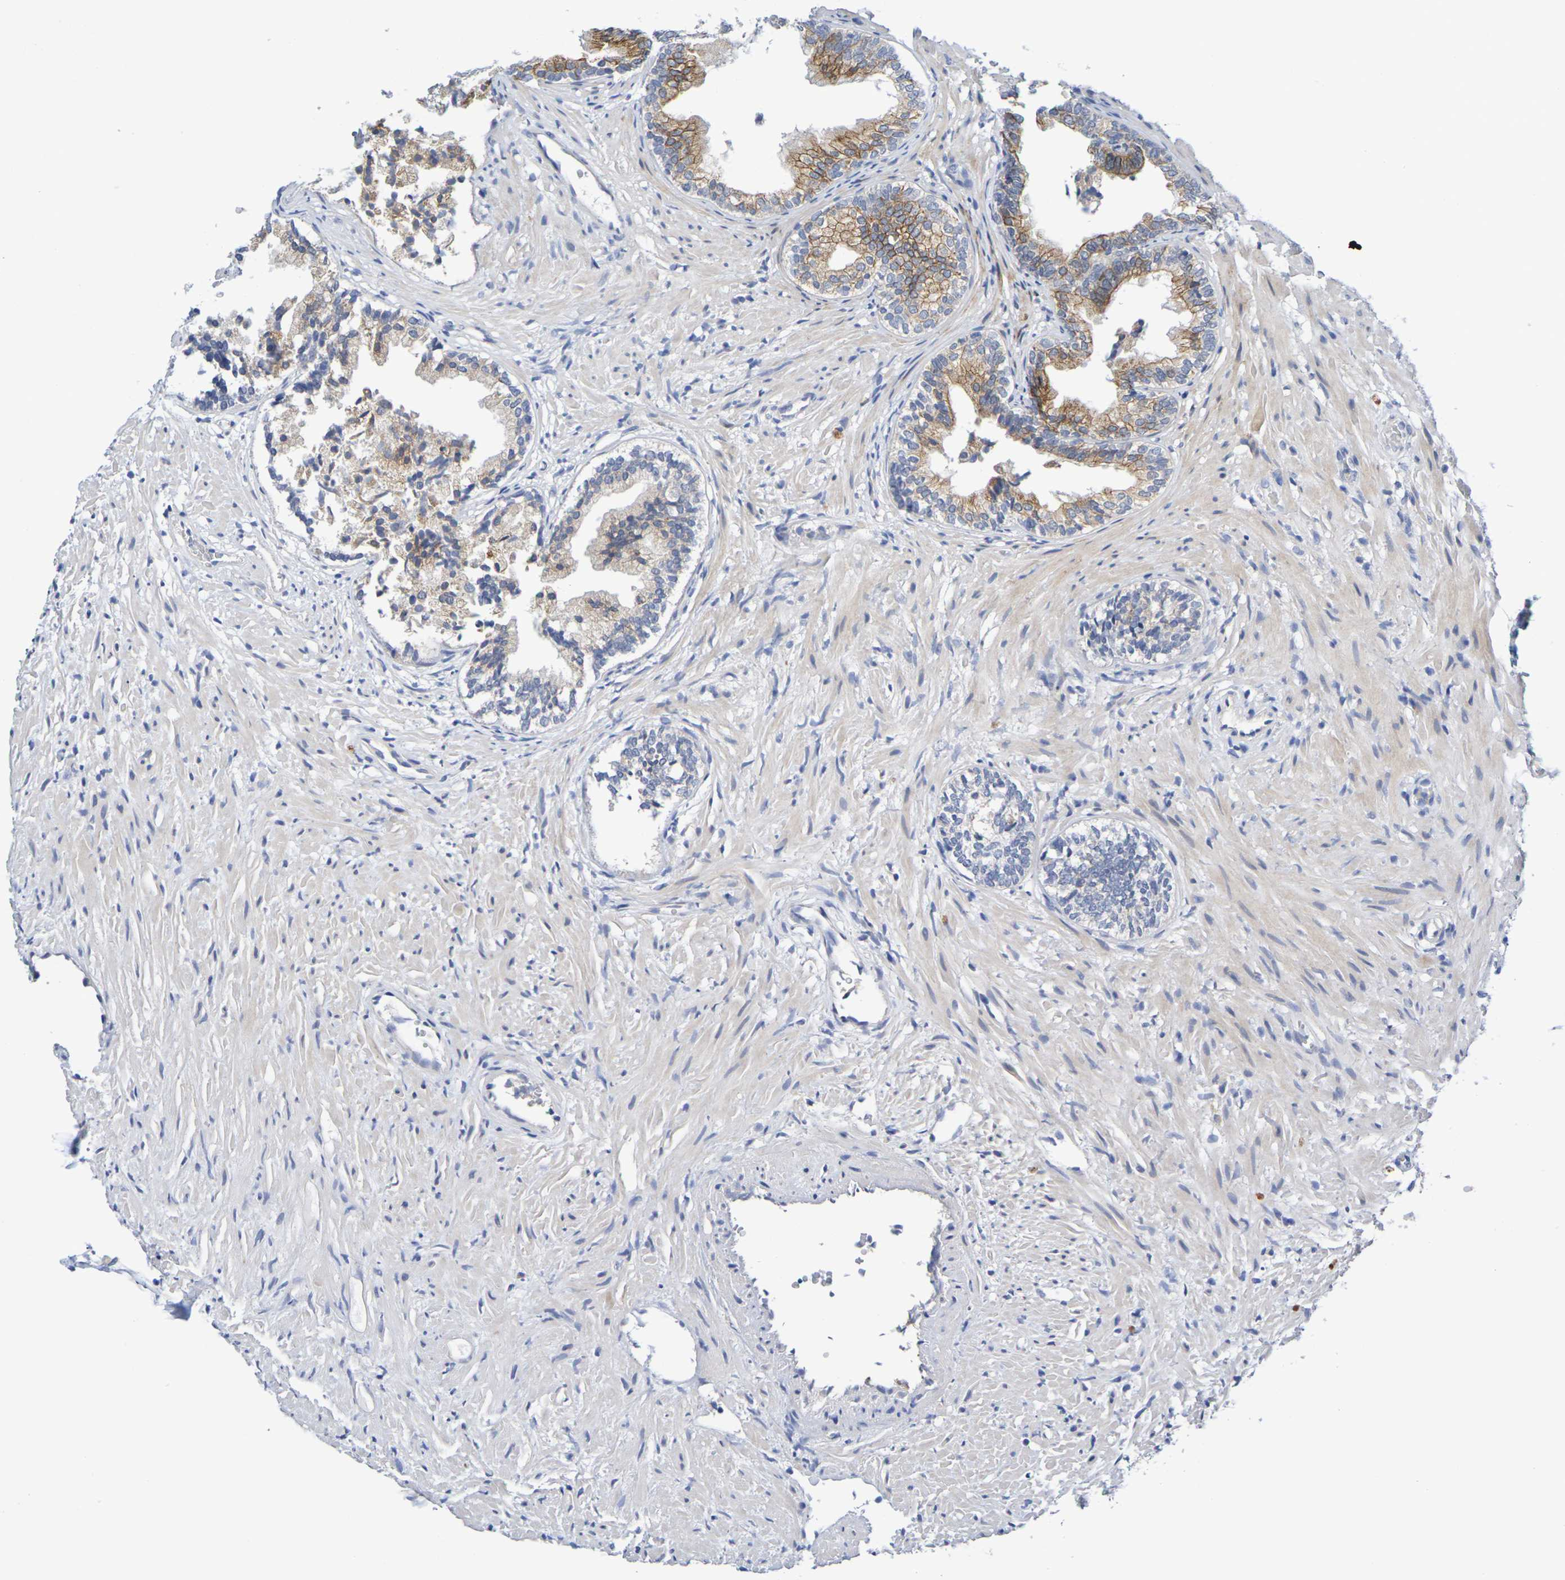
{"staining": {"intensity": "moderate", "quantity": ">75%", "location": "cytoplasmic/membranous"}, "tissue": "prostate", "cell_type": "Glandular cells", "image_type": "normal", "snomed": [{"axis": "morphology", "description": "Normal tissue, NOS"}, {"axis": "topography", "description": "Prostate"}], "caption": "Immunohistochemical staining of normal human prostate reveals medium levels of moderate cytoplasmic/membranous positivity in about >75% of glandular cells.", "gene": "SDC4", "patient": {"sex": "male", "age": 76}}